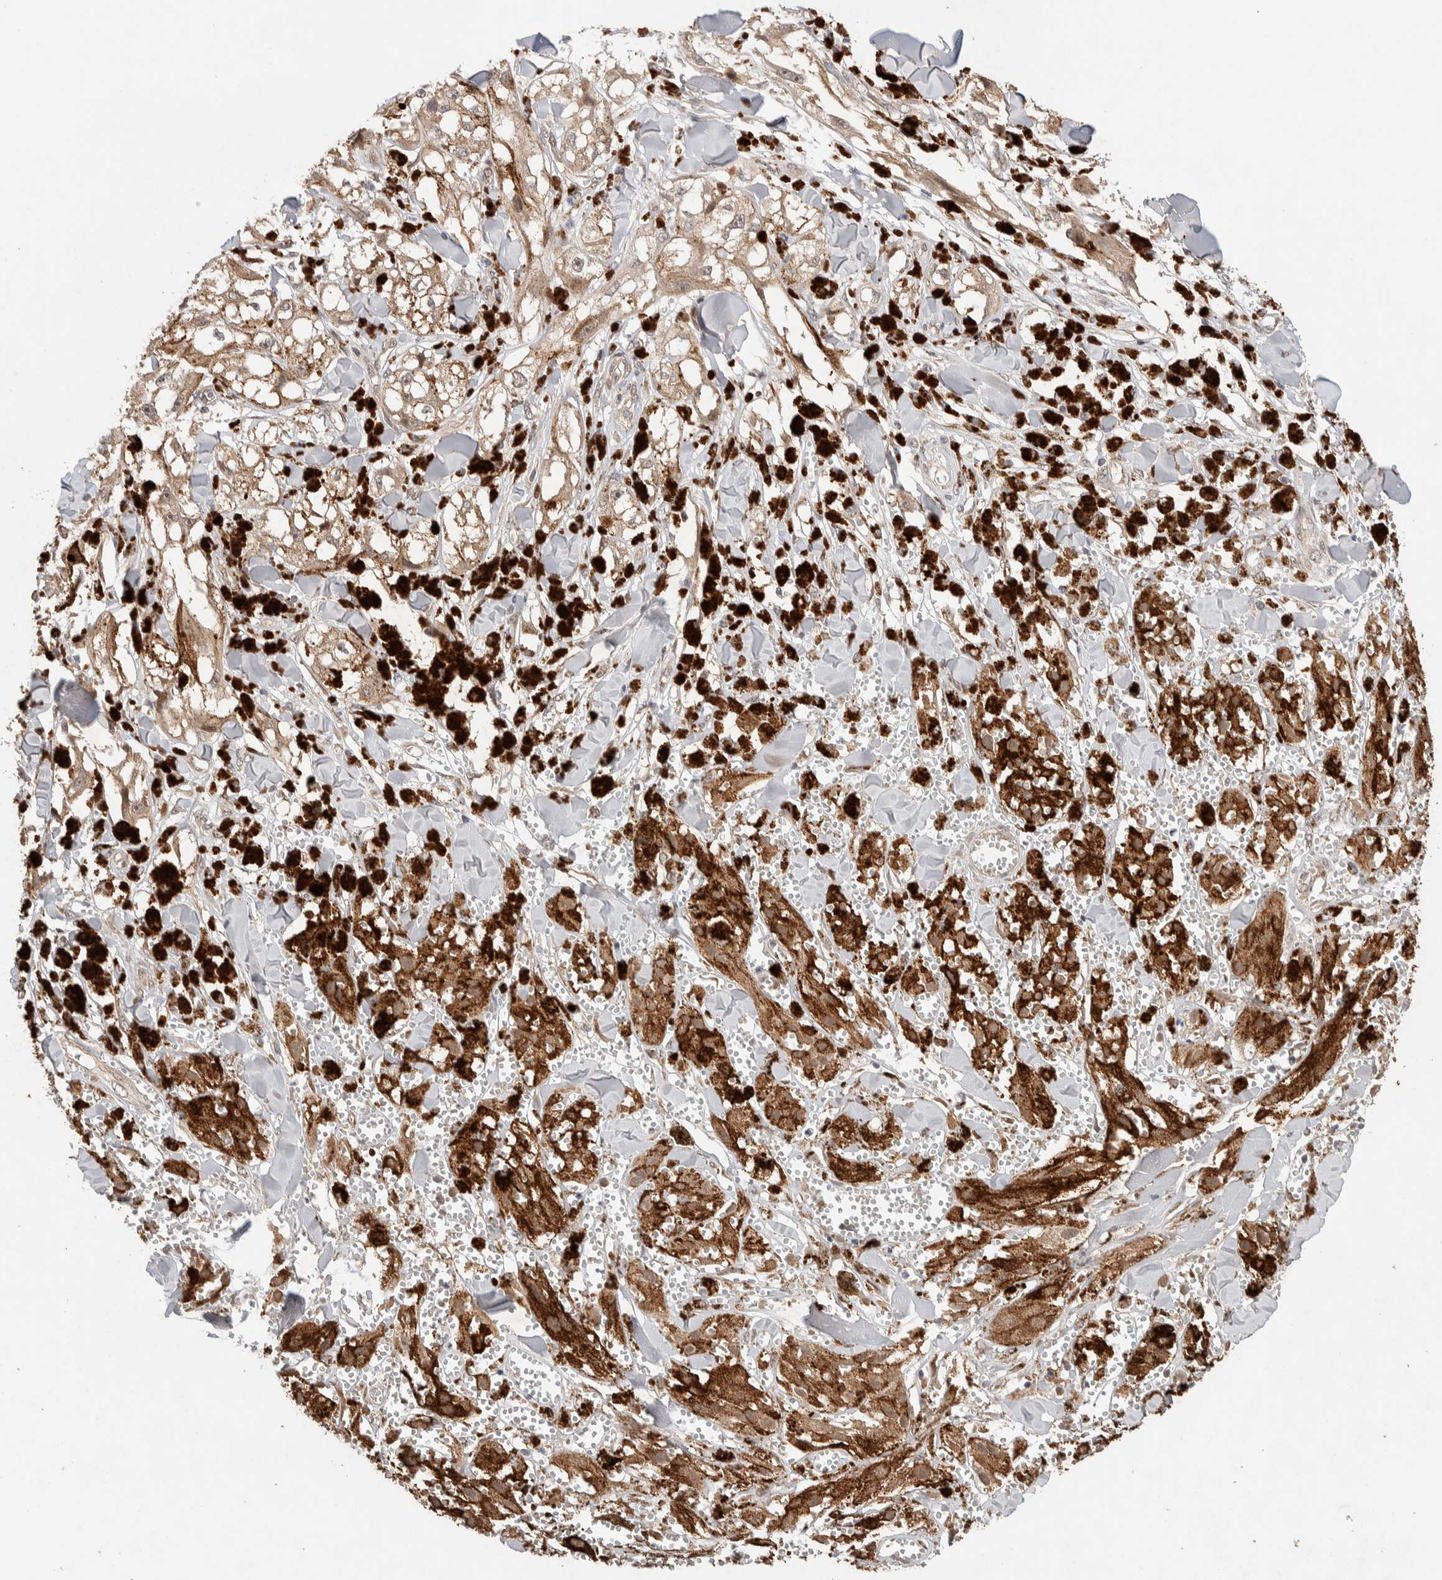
{"staining": {"intensity": "moderate", "quantity": ">75%", "location": "cytoplasmic/membranous"}, "tissue": "melanoma", "cell_type": "Tumor cells", "image_type": "cancer", "snomed": [{"axis": "morphology", "description": "Malignant melanoma, NOS"}, {"axis": "topography", "description": "Skin"}], "caption": "Malignant melanoma stained for a protein (brown) reveals moderate cytoplasmic/membranous positive expression in about >75% of tumor cells.", "gene": "PRDM15", "patient": {"sex": "male", "age": 88}}